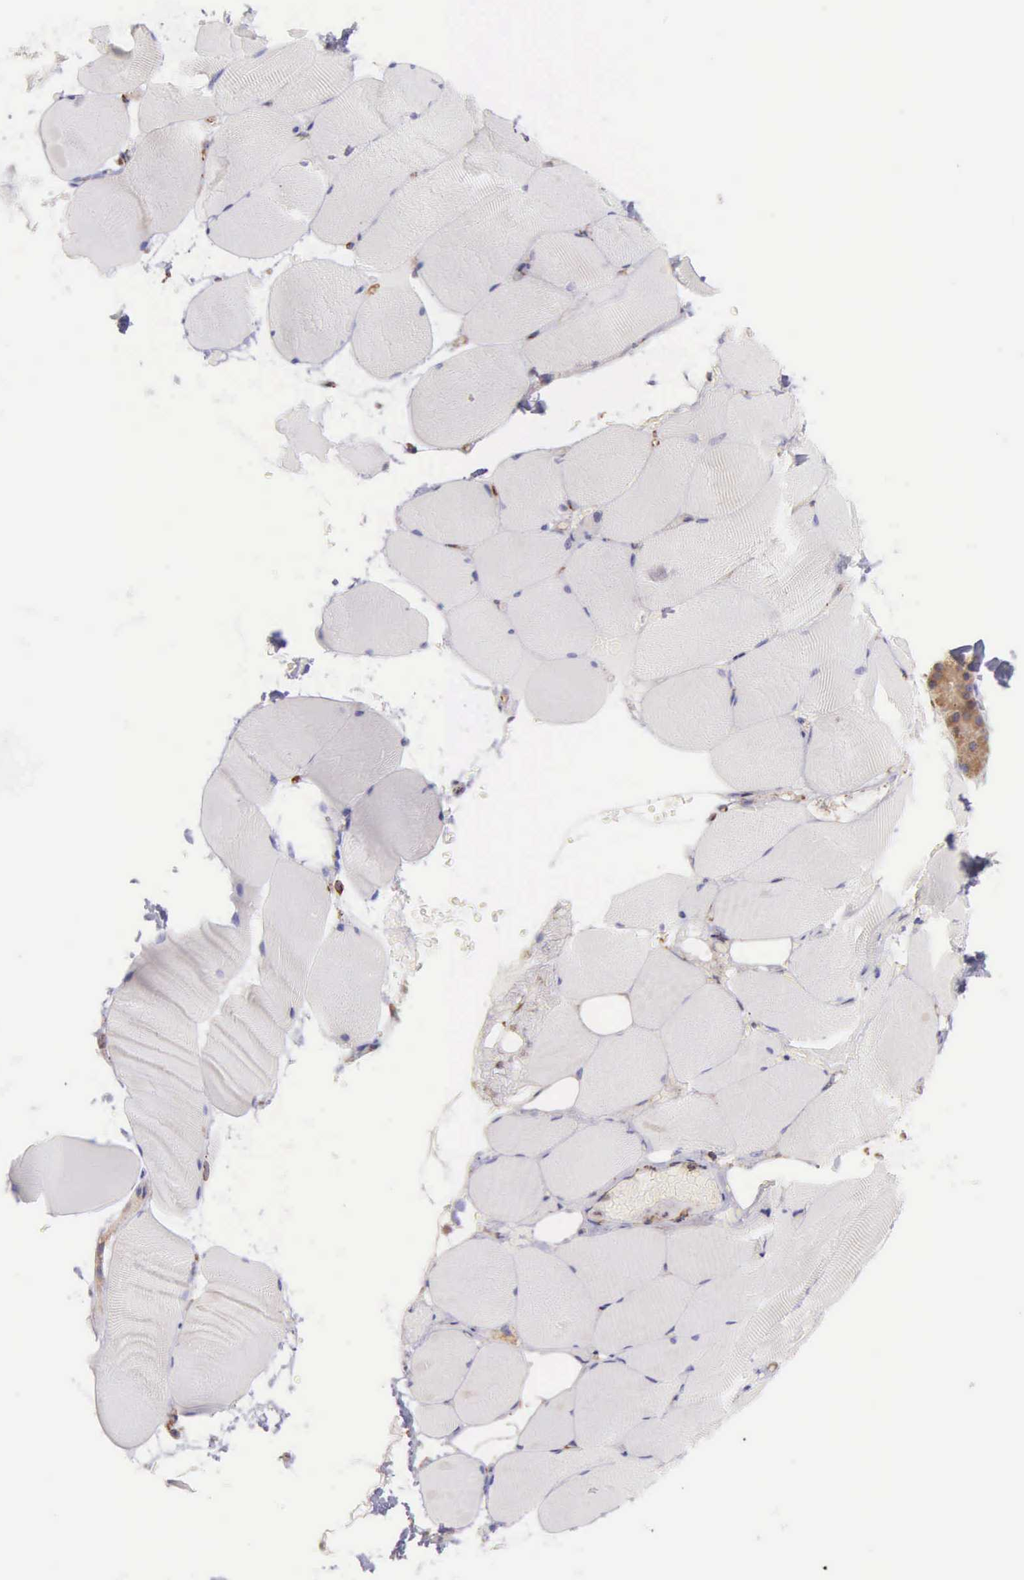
{"staining": {"intensity": "negative", "quantity": "none", "location": "none"}, "tissue": "skeletal muscle", "cell_type": "Myocytes", "image_type": "normal", "snomed": [{"axis": "morphology", "description": "Normal tissue, NOS"}, {"axis": "topography", "description": "Skeletal muscle"}, {"axis": "topography", "description": "Parathyroid gland"}], "caption": "The IHC micrograph has no significant staining in myocytes of skeletal muscle. (DAB (3,3'-diaminobenzidine) immunohistochemistry (IHC), high magnification).", "gene": "CKAP4", "patient": {"sex": "female", "age": 37}}